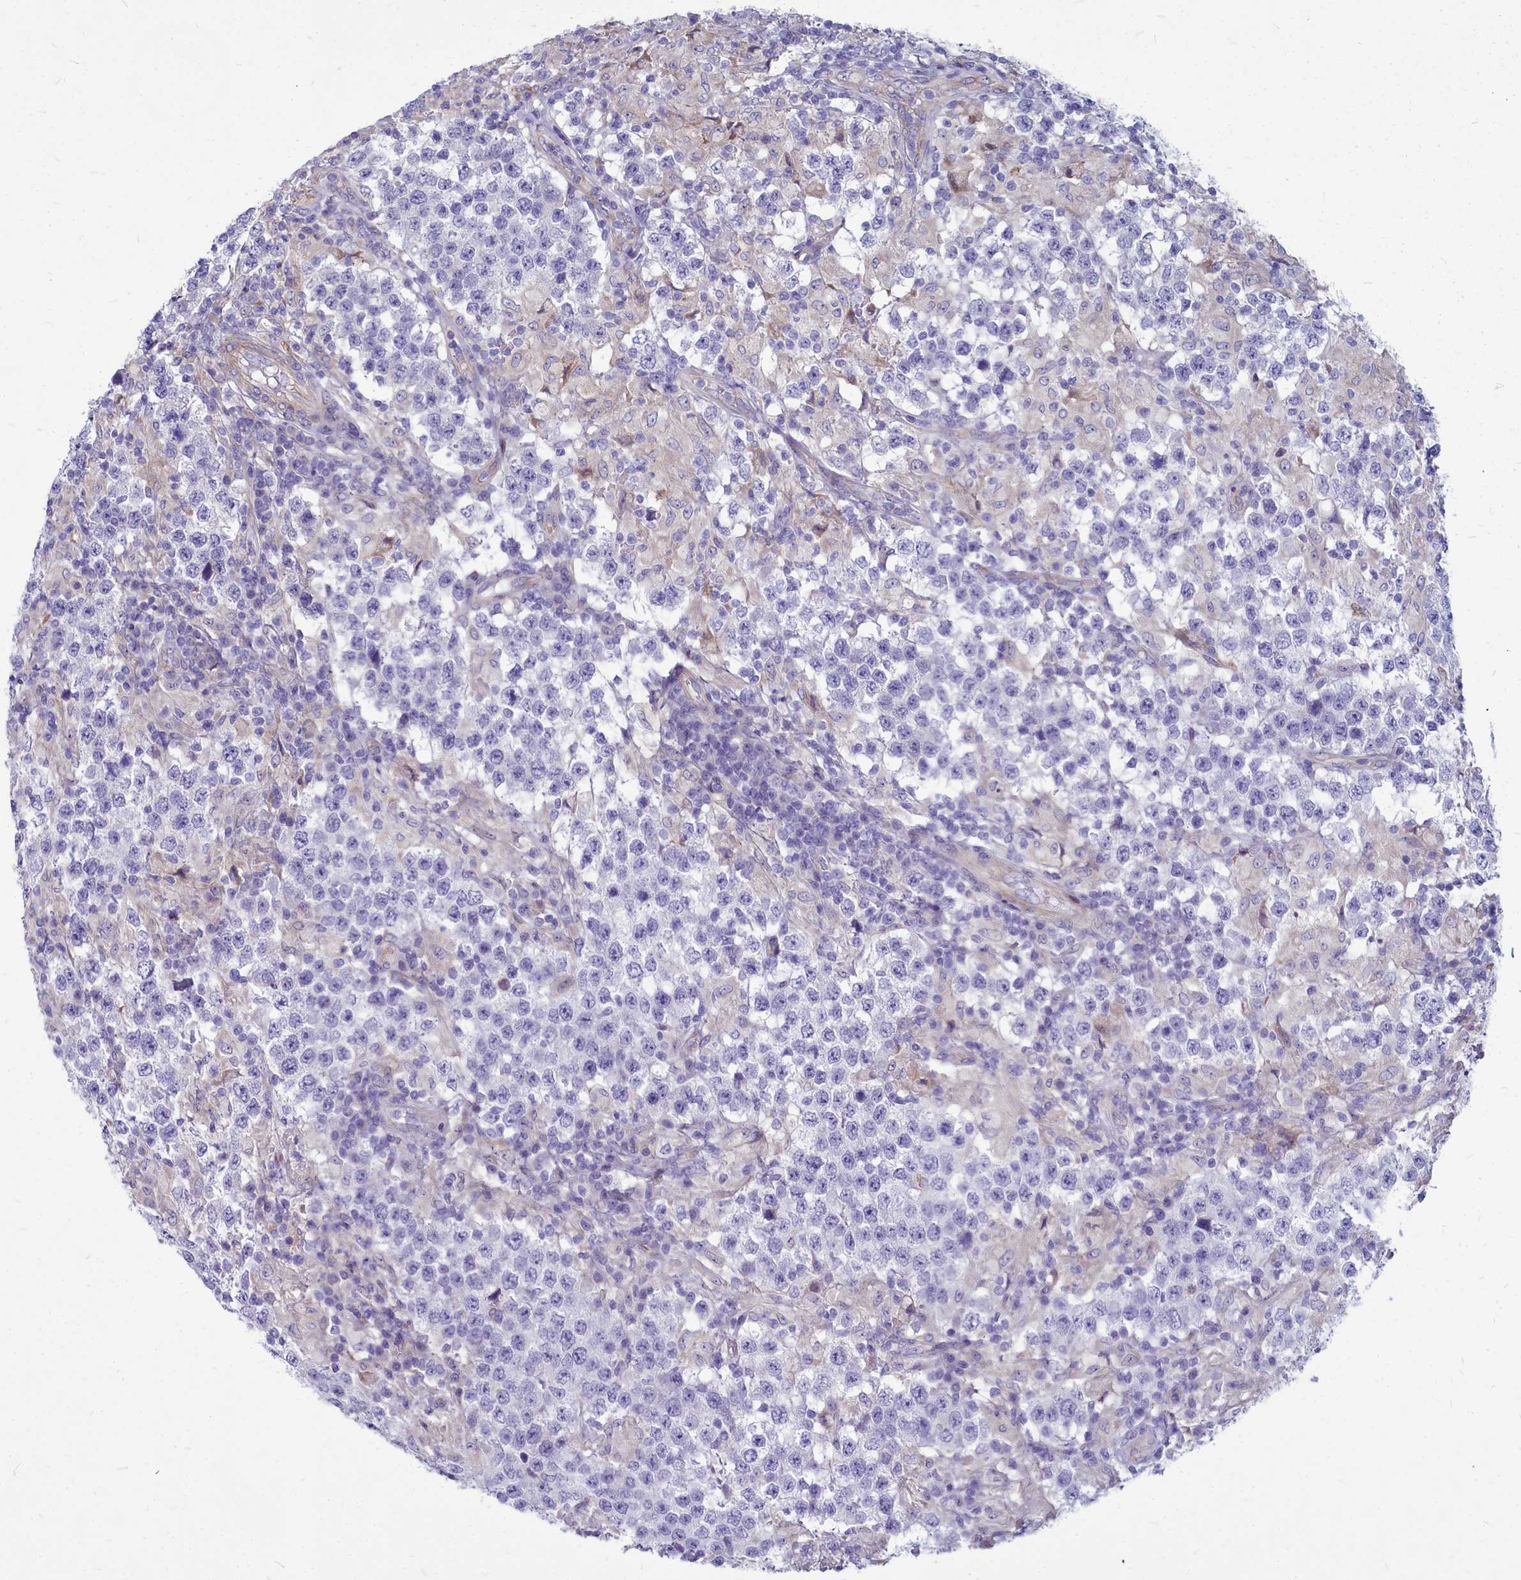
{"staining": {"intensity": "negative", "quantity": "none", "location": "none"}, "tissue": "testis cancer", "cell_type": "Tumor cells", "image_type": "cancer", "snomed": [{"axis": "morphology", "description": "Seminoma, NOS"}, {"axis": "morphology", "description": "Carcinoma, Embryonal, NOS"}, {"axis": "topography", "description": "Testis"}], "caption": "The micrograph exhibits no significant expression in tumor cells of testis cancer.", "gene": "SMPD4", "patient": {"sex": "male", "age": 41}}